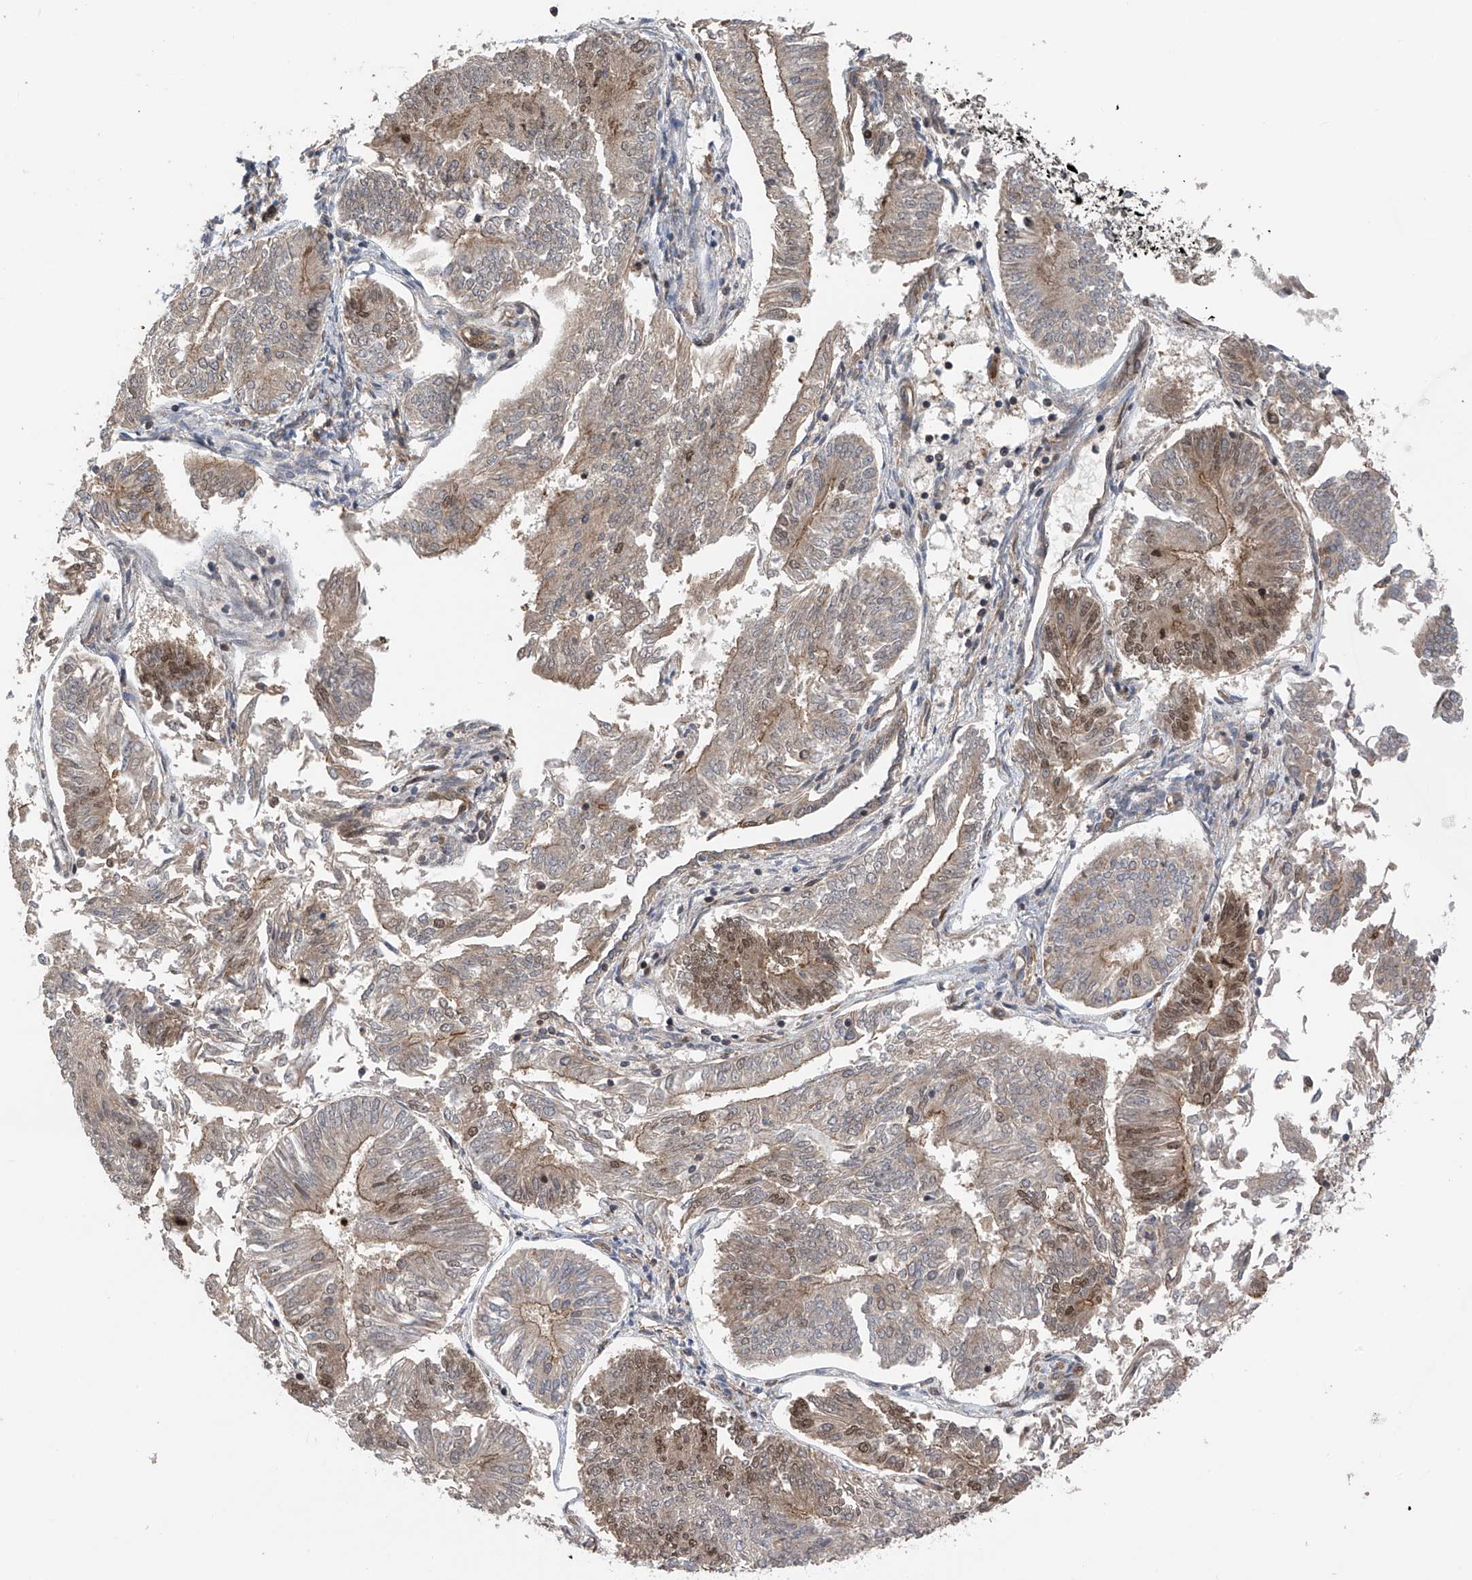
{"staining": {"intensity": "weak", "quantity": "25%-75%", "location": "cytoplasmic/membranous,nuclear"}, "tissue": "endometrial cancer", "cell_type": "Tumor cells", "image_type": "cancer", "snomed": [{"axis": "morphology", "description": "Adenocarcinoma, NOS"}, {"axis": "topography", "description": "Endometrium"}], "caption": "This is an image of immunohistochemistry staining of endometrial cancer, which shows weak expression in the cytoplasmic/membranous and nuclear of tumor cells.", "gene": "DNAJC9", "patient": {"sex": "female", "age": 58}}